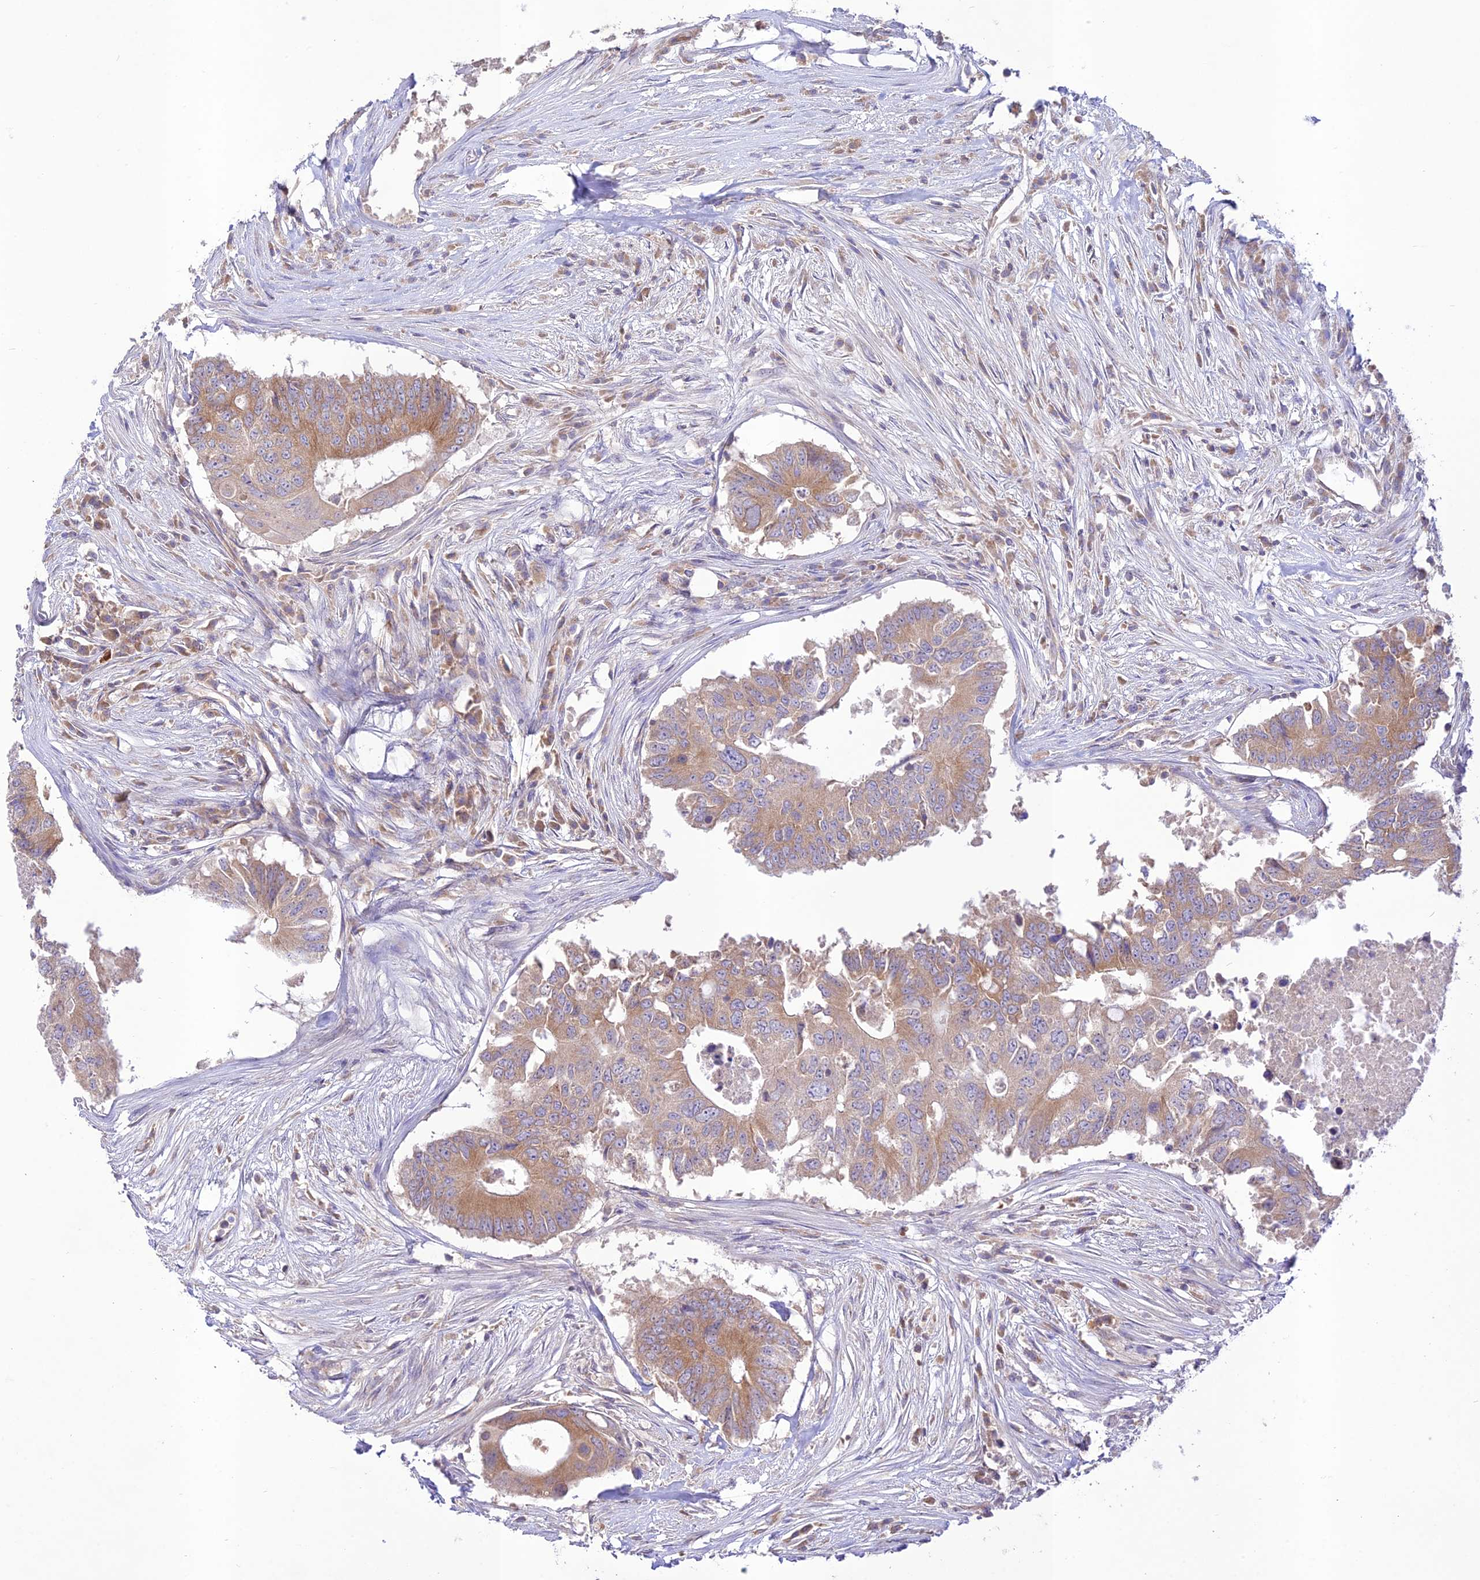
{"staining": {"intensity": "moderate", "quantity": "25%-75%", "location": "cytoplasmic/membranous"}, "tissue": "colorectal cancer", "cell_type": "Tumor cells", "image_type": "cancer", "snomed": [{"axis": "morphology", "description": "Adenocarcinoma, NOS"}, {"axis": "topography", "description": "Colon"}], "caption": "There is medium levels of moderate cytoplasmic/membranous staining in tumor cells of colorectal cancer (adenocarcinoma), as demonstrated by immunohistochemical staining (brown color).", "gene": "TMEM259", "patient": {"sex": "male", "age": 71}}